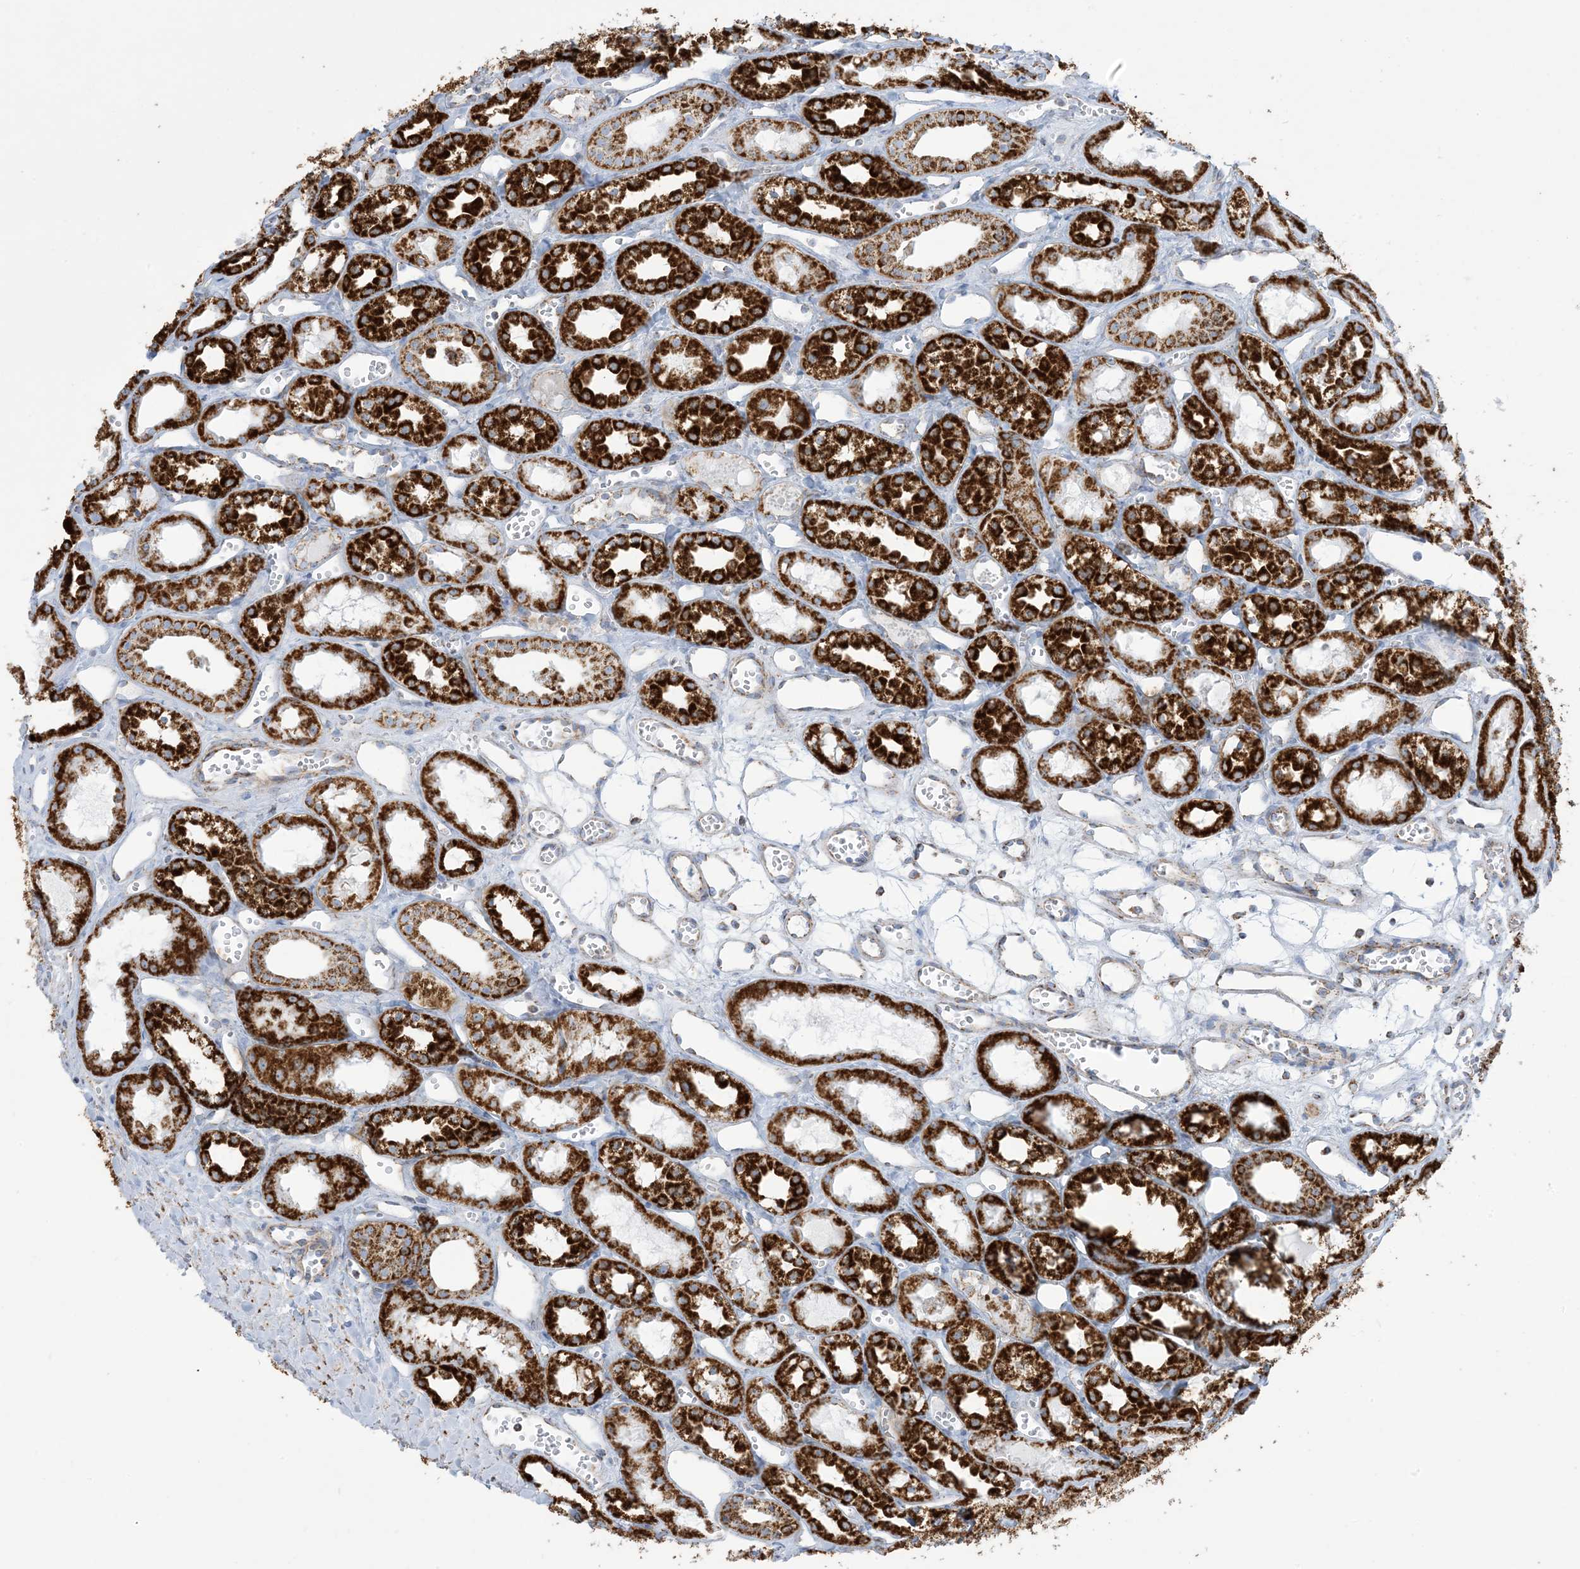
{"staining": {"intensity": "moderate", "quantity": "25%-75%", "location": "cytoplasmic/membranous"}, "tissue": "kidney", "cell_type": "Cells in glomeruli", "image_type": "normal", "snomed": [{"axis": "morphology", "description": "Normal tissue, NOS"}, {"axis": "topography", "description": "Kidney"}], "caption": "Unremarkable kidney reveals moderate cytoplasmic/membranous staining in approximately 25%-75% of cells in glomeruli.", "gene": "SAMM50", "patient": {"sex": "male", "age": 16}}